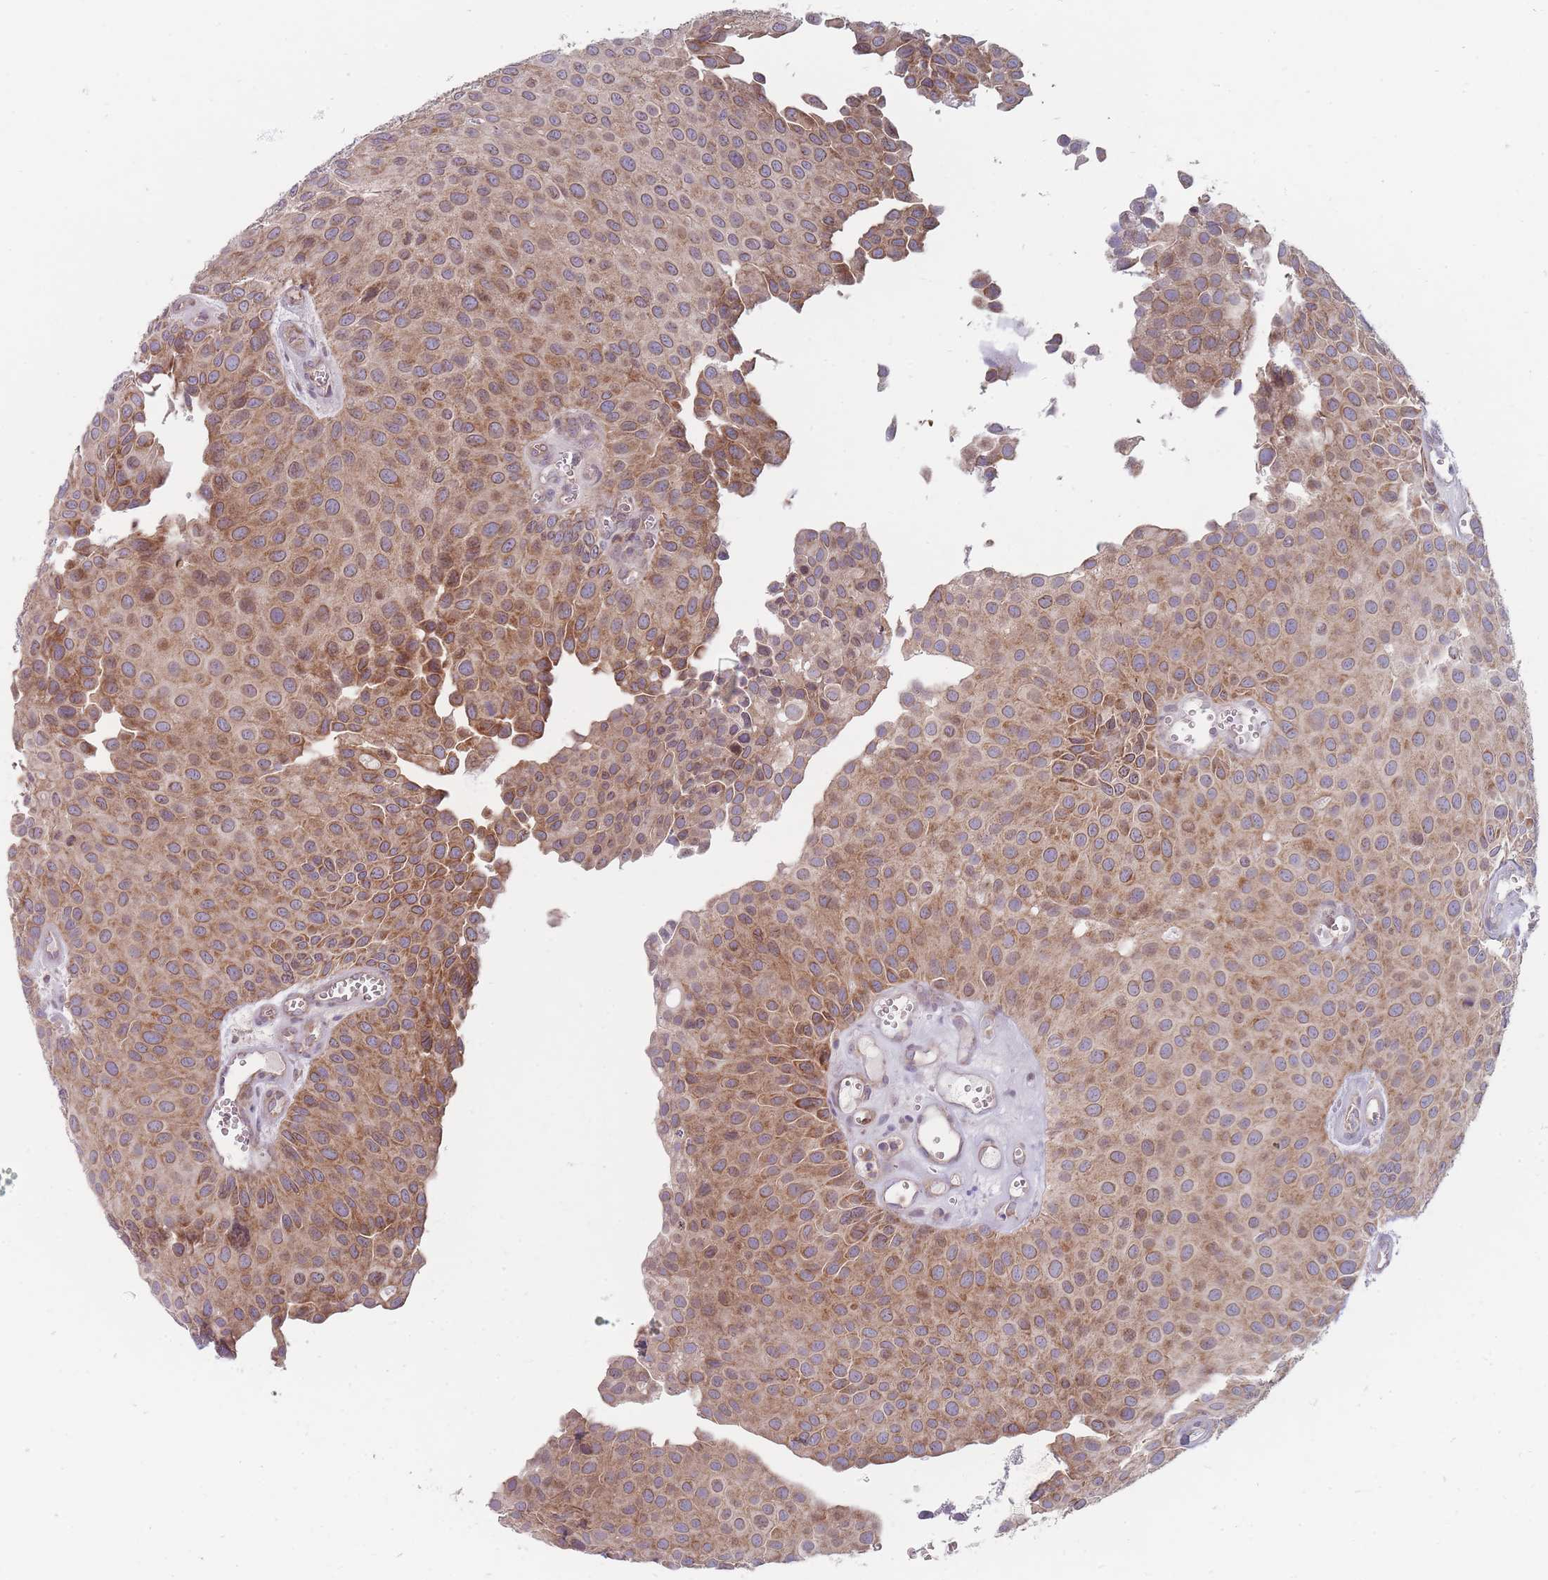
{"staining": {"intensity": "moderate", "quantity": ">75%", "location": "cytoplasmic/membranous"}, "tissue": "urothelial cancer", "cell_type": "Tumor cells", "image_type": "cancer", "snomed": [{"axis": "morphology", "description": "Urothelial carcinoma, Low grade"}, {"axis": "topography", "description": "Urinary bladder"}], "caption": "Immunohistochemistry (IHC) (DAB (3,3'-diaminobenzidine)) staining of human urothelial carcinoma (low-grade) reveals moderate cytoplasmic/membranous protein positivity in approximately >75% of tumor cells. (DAB IHC with brightfield microscopy, high magnification).", "gene": "PCDH12", "patient": {"sex": "male", "age": 88}}